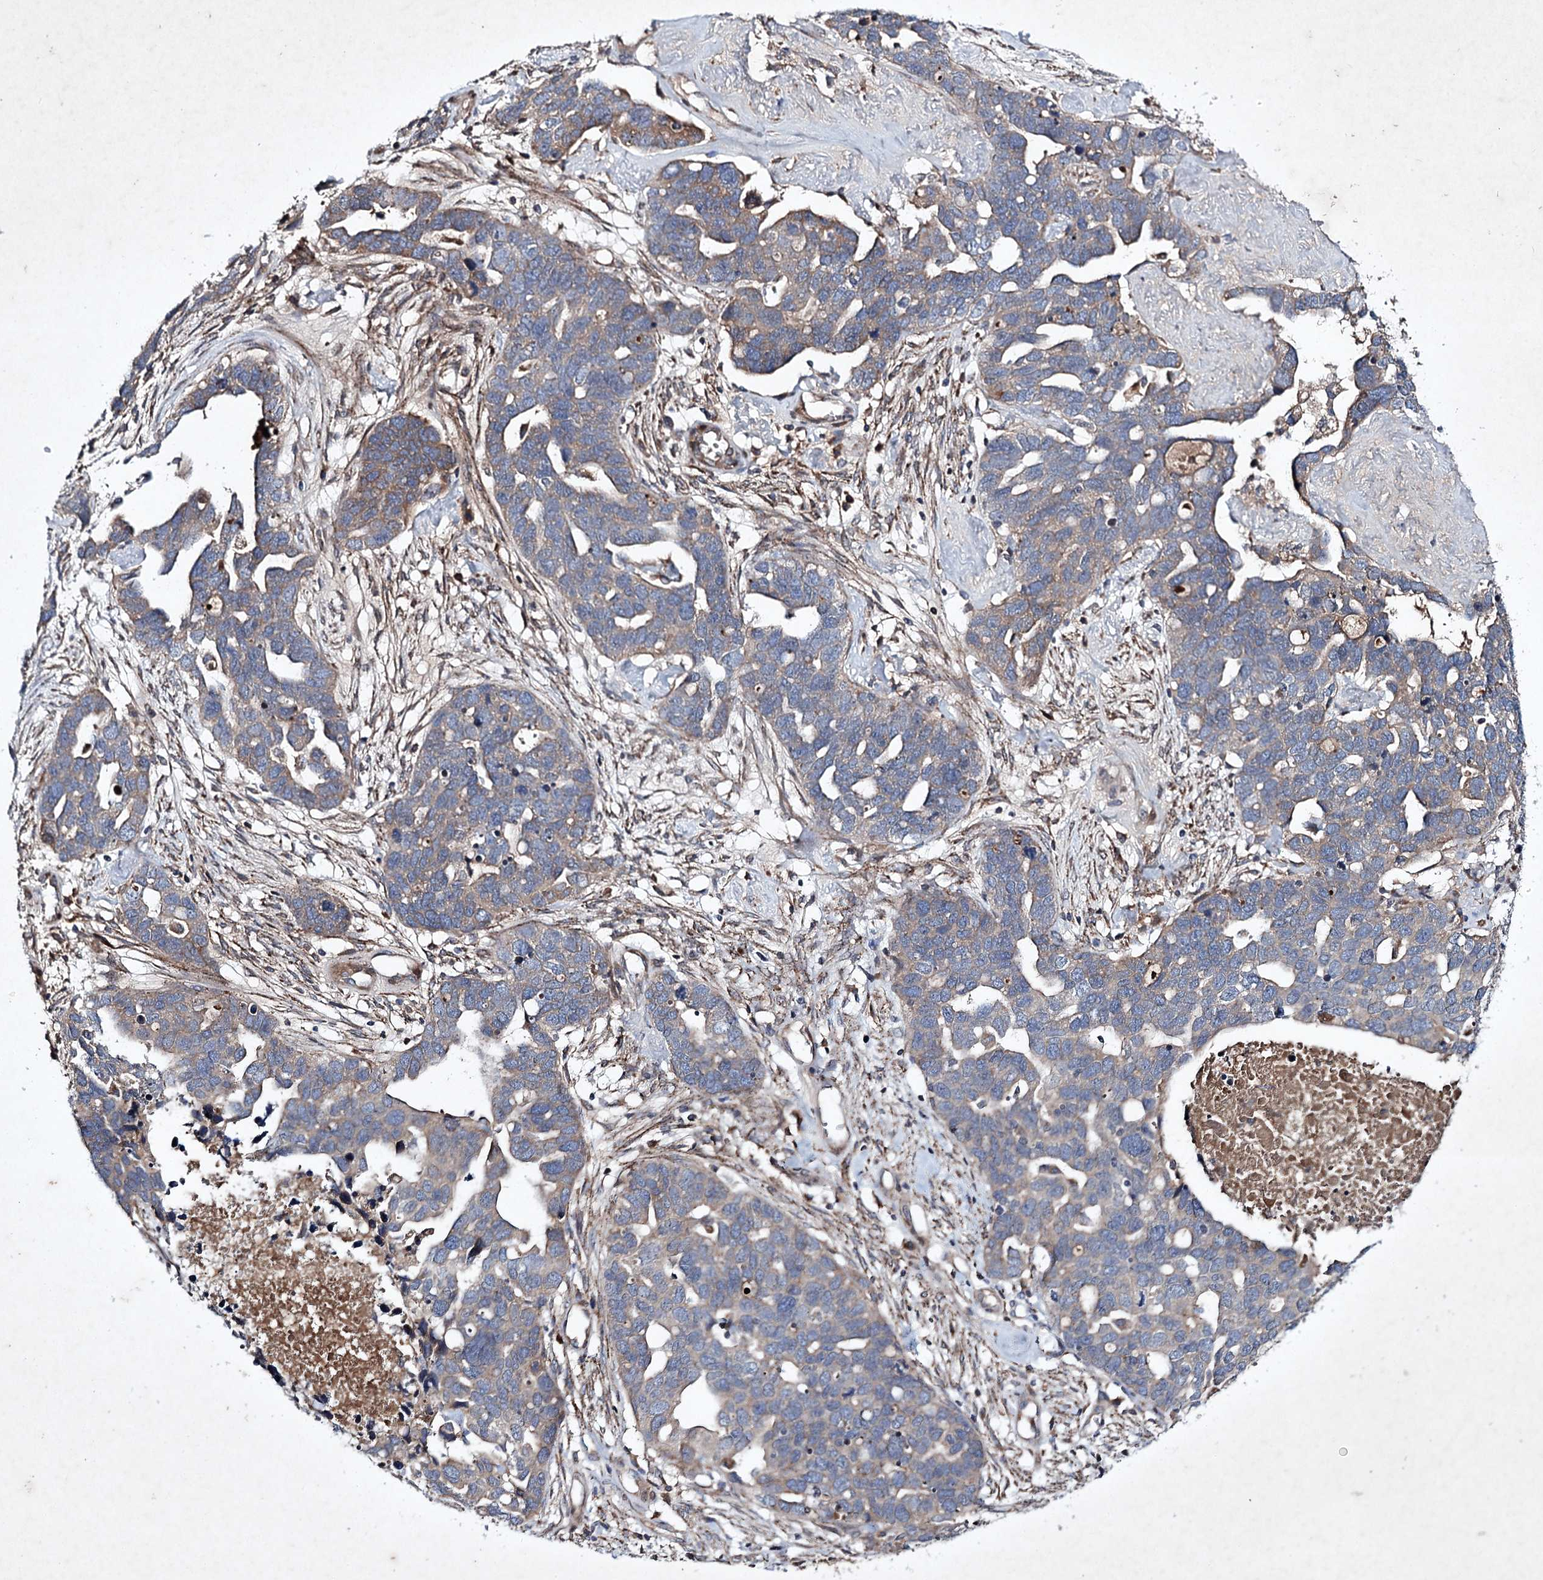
{"staining": {"intensity": "weak", "quantity": "<25%", "location": "cytoplasmic/membranous"}, "tissue": "ovarian cancer", "cell_type": "Tumor cells", "image_type": "cancer", "snomed": [{"axis": "morphology", "description": "Cystadenocarcinoma, serous, NOS"}, {"axis": "topography", "description": "Ovary"}], "caption": "Image shows no significant protein expression in tumor cells of ovarian cancer.", "gene": "ALG9", "patient": {"sex": "female", "age": 54}}